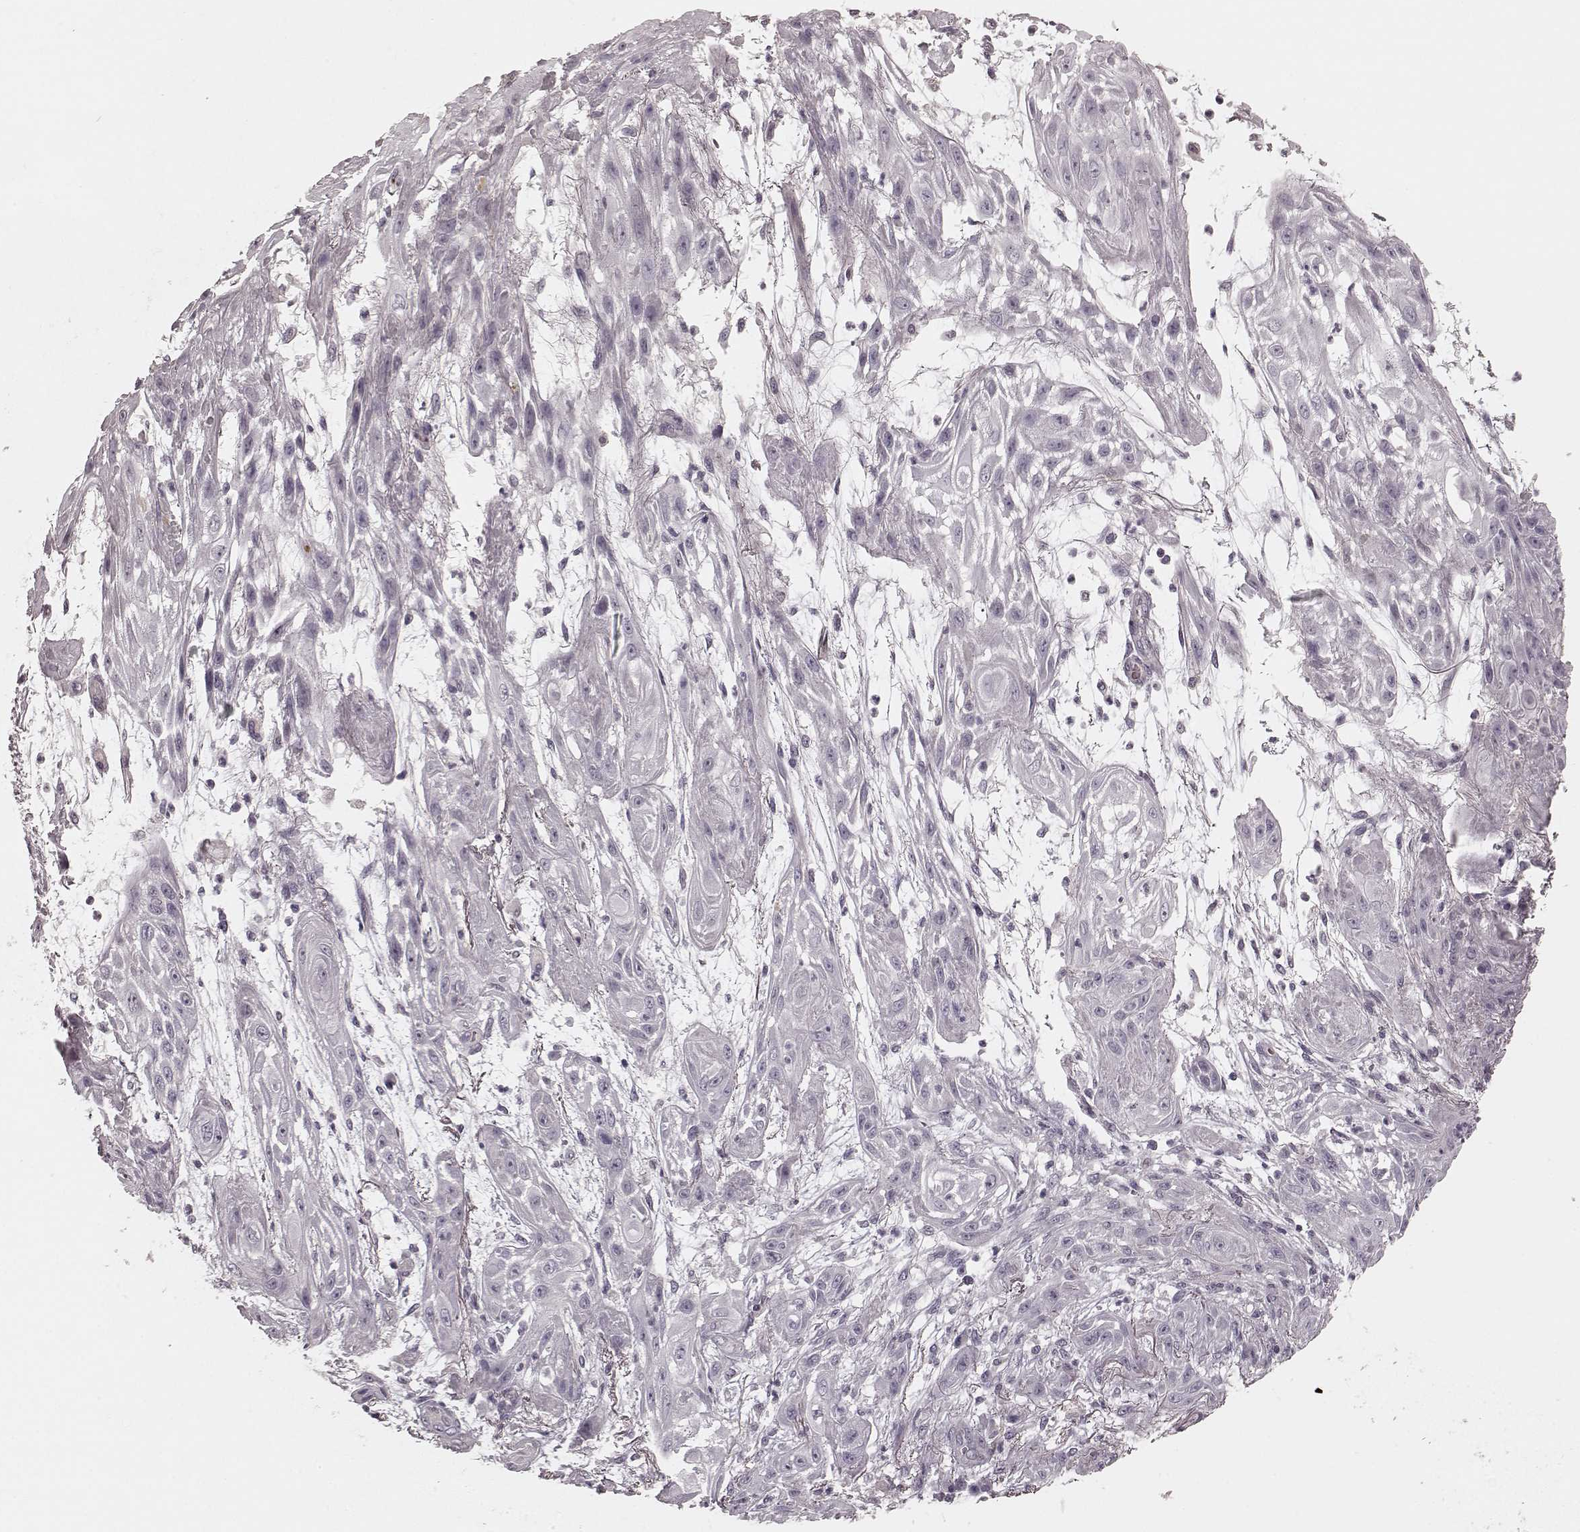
{"staining": {"intensity": "negative", "quantity": "none", "location": "none"}, "tissue": "skin cancer", "cell_type": "Tumor cells", "image_type": "cancer", "snomed": [{"axis": "morphology", "description": "Squamous cell carcinoma, NOS"}, {"axis": "topography", "description": "Skin"}], "caption": "The immunohistochemistry (IHC) image has no significant staining in tumor cells of squamous cell carcinoma (skin) tissue. (DAB (3,3'-diaminobenzidine) IHC with hematoxylin counter stain).", "gene": "PRKCE", "patient": {"sex": "male", "age": 62}}